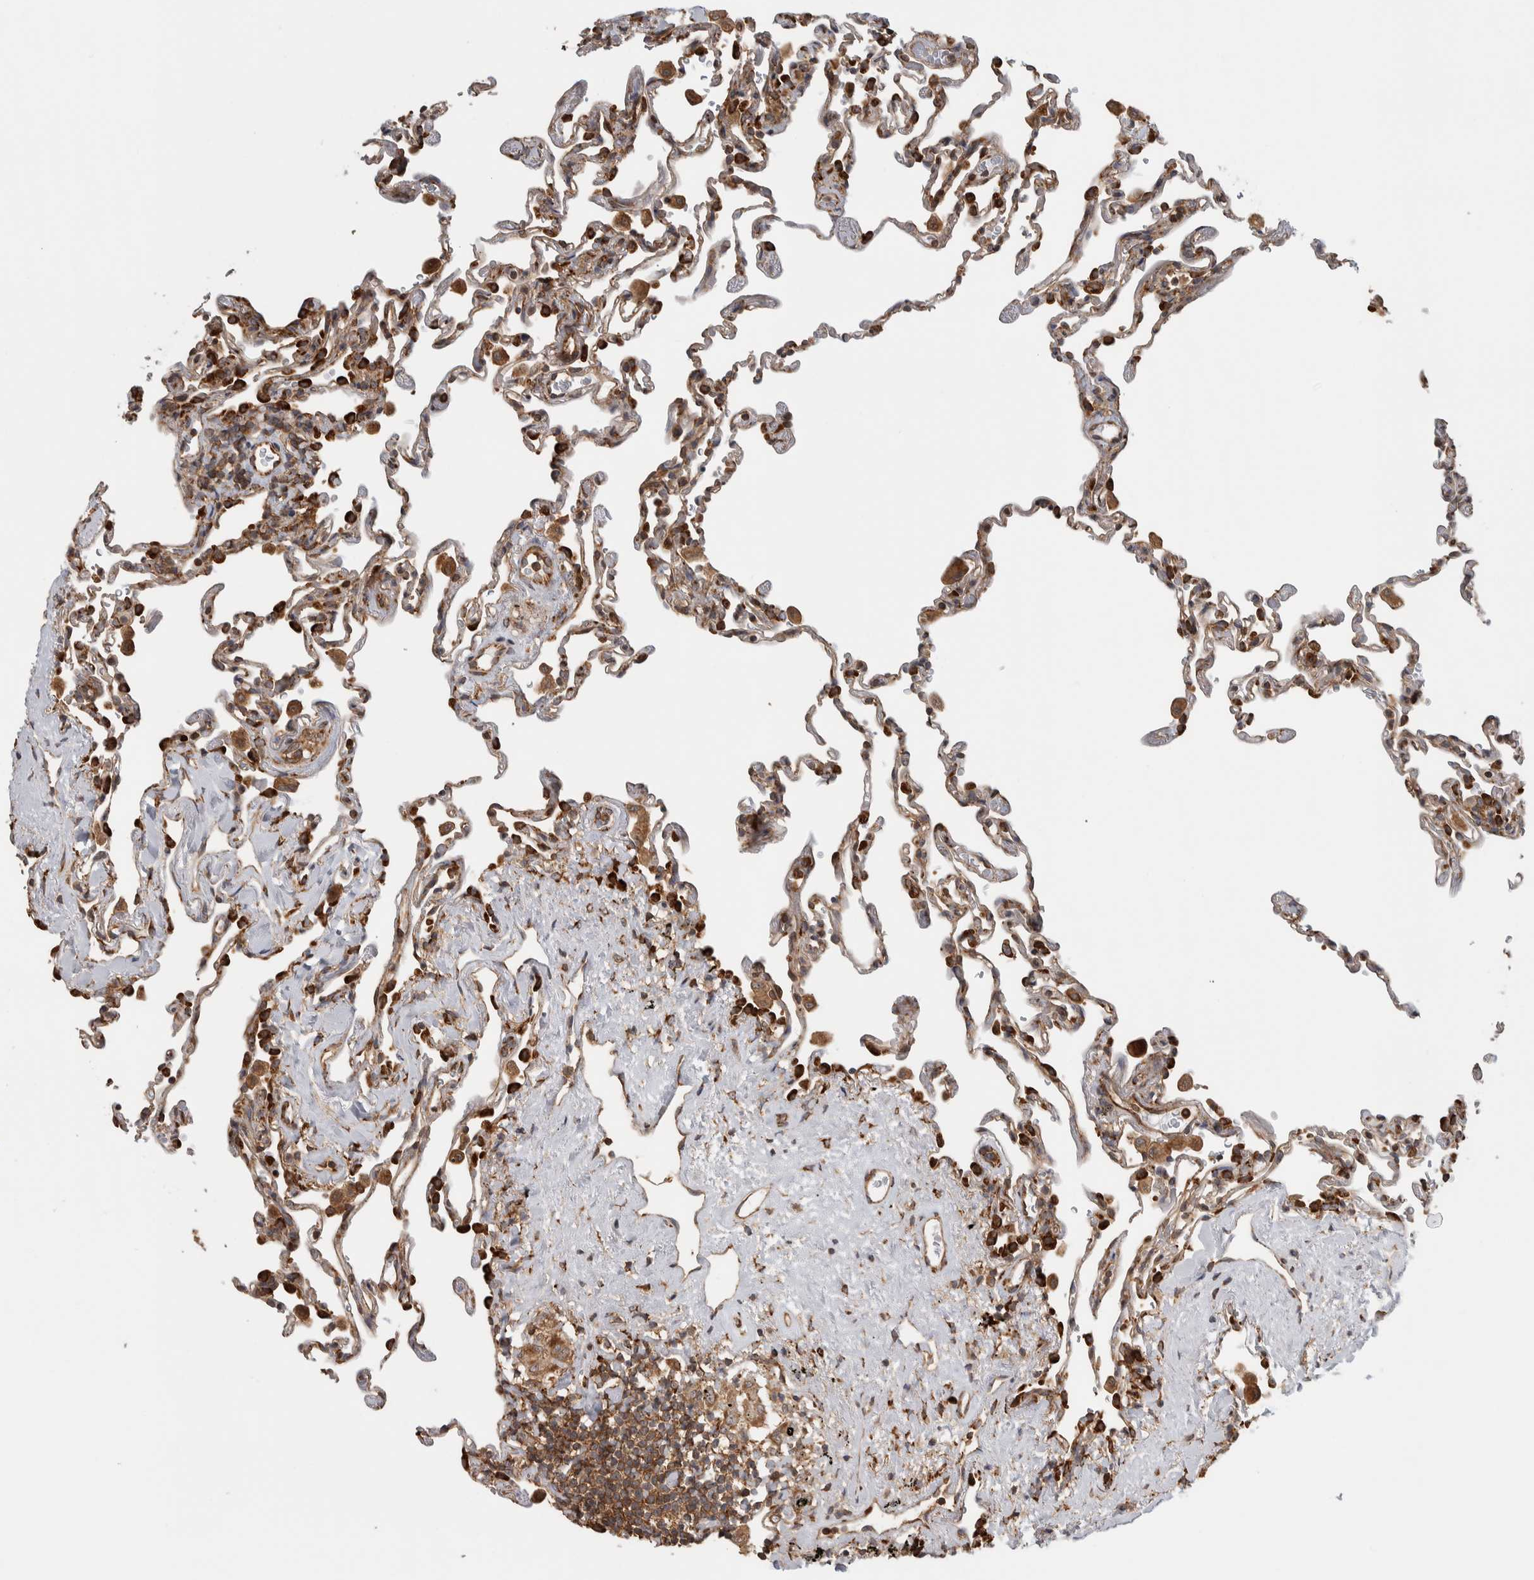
{"staining": {"intensity": "strong", "quantity": "25%-75%", "location": "cytoplasmic/membranous"}, "tissue": "lung", "cell_type": "Alveolar cells", "image_type": "normal", "snomed": [{"axis": "morphology", "description": "Normal tissue, NOS"}, {"axis": "topography", "description": "Lung"}], "caption": "IHC micrograph of unremarkable lung stained for a protein (brown), which shows high levels of strong cytoplasmic/membranous expression in about 25%-75% of alveolar cells.", "gene": "EIF3H", "patient": {"sex": "male", "age": 59}}